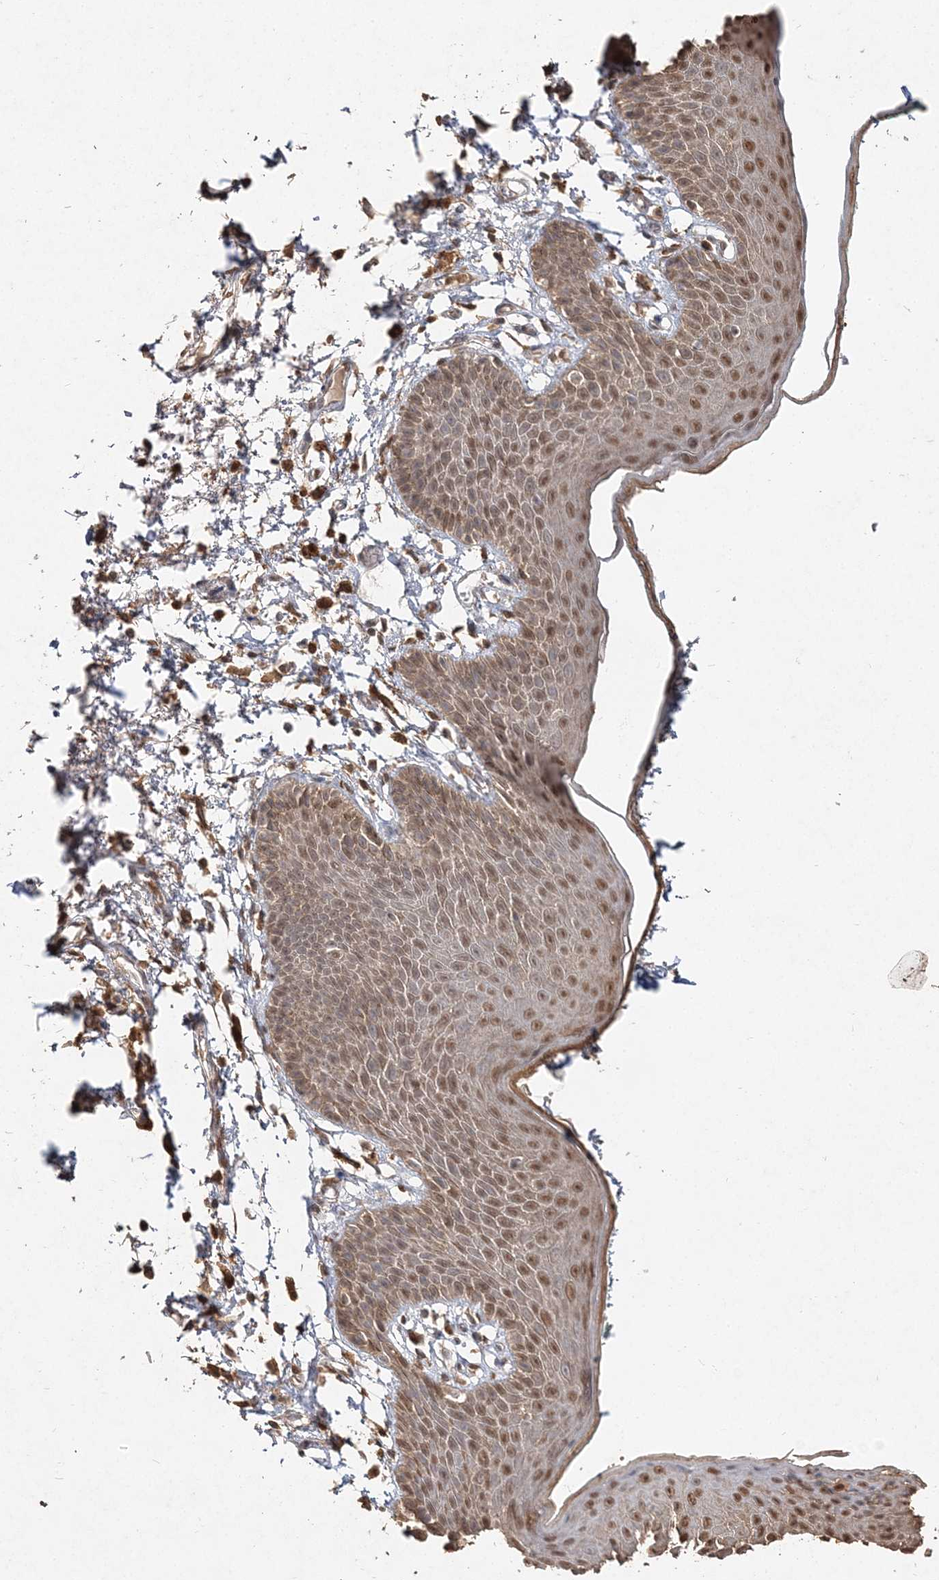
{"staining": {"intensity": "moderate", "quantity": ">75%", "location": "nuclear"}, "tissue": "skin", "cell_type": "Epidermal cells", "image_type": "normal", "snomed": [{"axis": "morphology", "description": "Normal tissue, NOS"}, {"axis": "topography", "description": "Anal"}], "caption": "The immunohistochemical stain labels moderate nuclear staining in epidermal cells of normal skin. Using DAB (brown) and hematoxylin (blue) stains, captured at high magnification using brightfield microscopy.", "gene": "S100A11", "patient": {"sex": "male", "age": 74}}